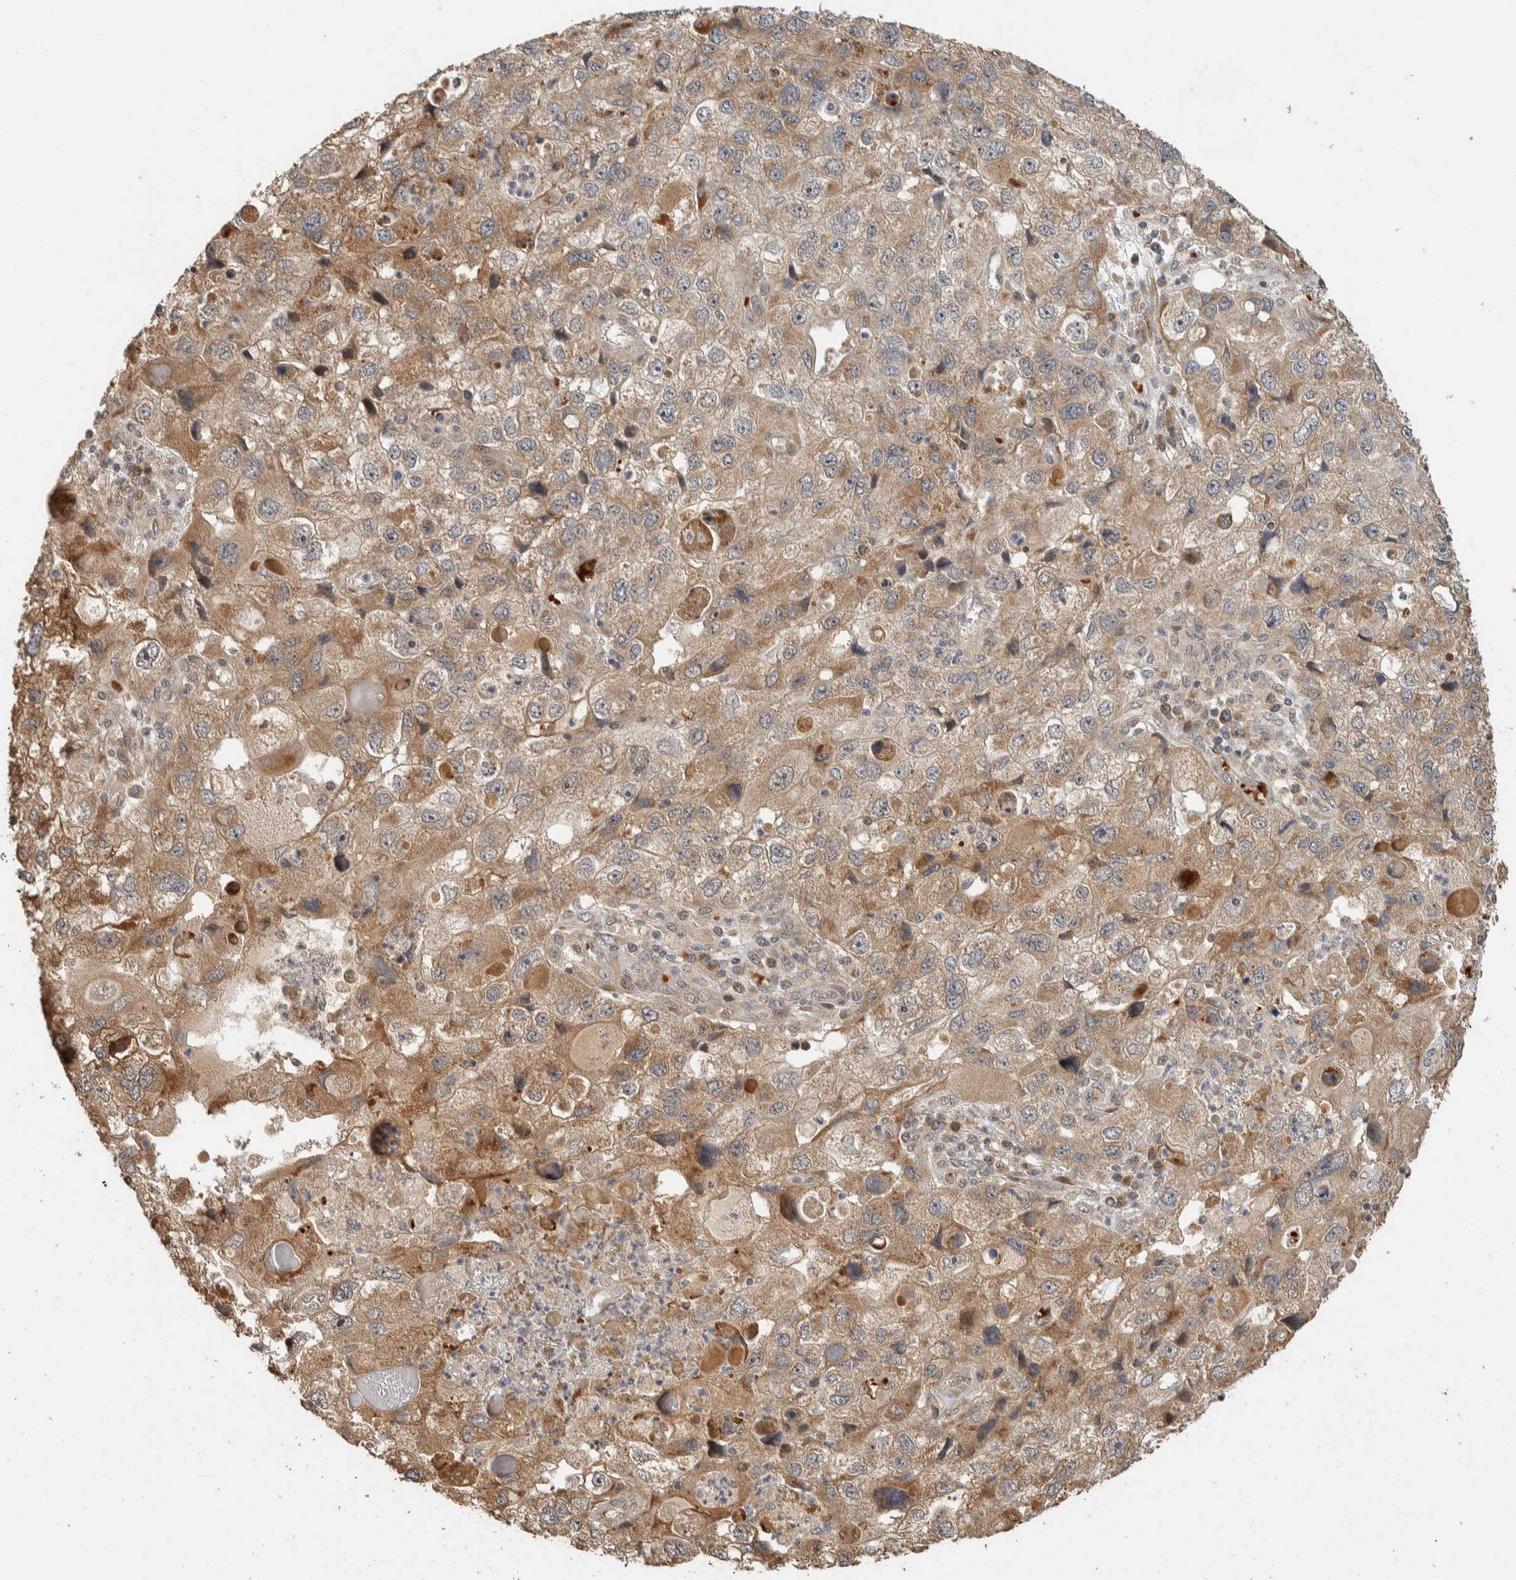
{"staining": {"intensity": "moderate", "quantity": ">75%", "location": "cytoplasmic/membranous"}, "tissue": "endometrial cancer", "cell_type": "Tumor cells", "image_type": "cancer", "snomed": [{"axis": "morphology", "description": "Adenocarcinoma, NOS"}, {"axis": "topography", "description": "Endometrium"}], "caption": "Adenocarcinoma (endometrial) was stained to show a protein in brown. There is medium levels of moderate cytoplasmic/membranous positivity in about >75% of tumor cells.", "gene": "ZBTB2", "patient": {"sex": "female", "age": 49}}